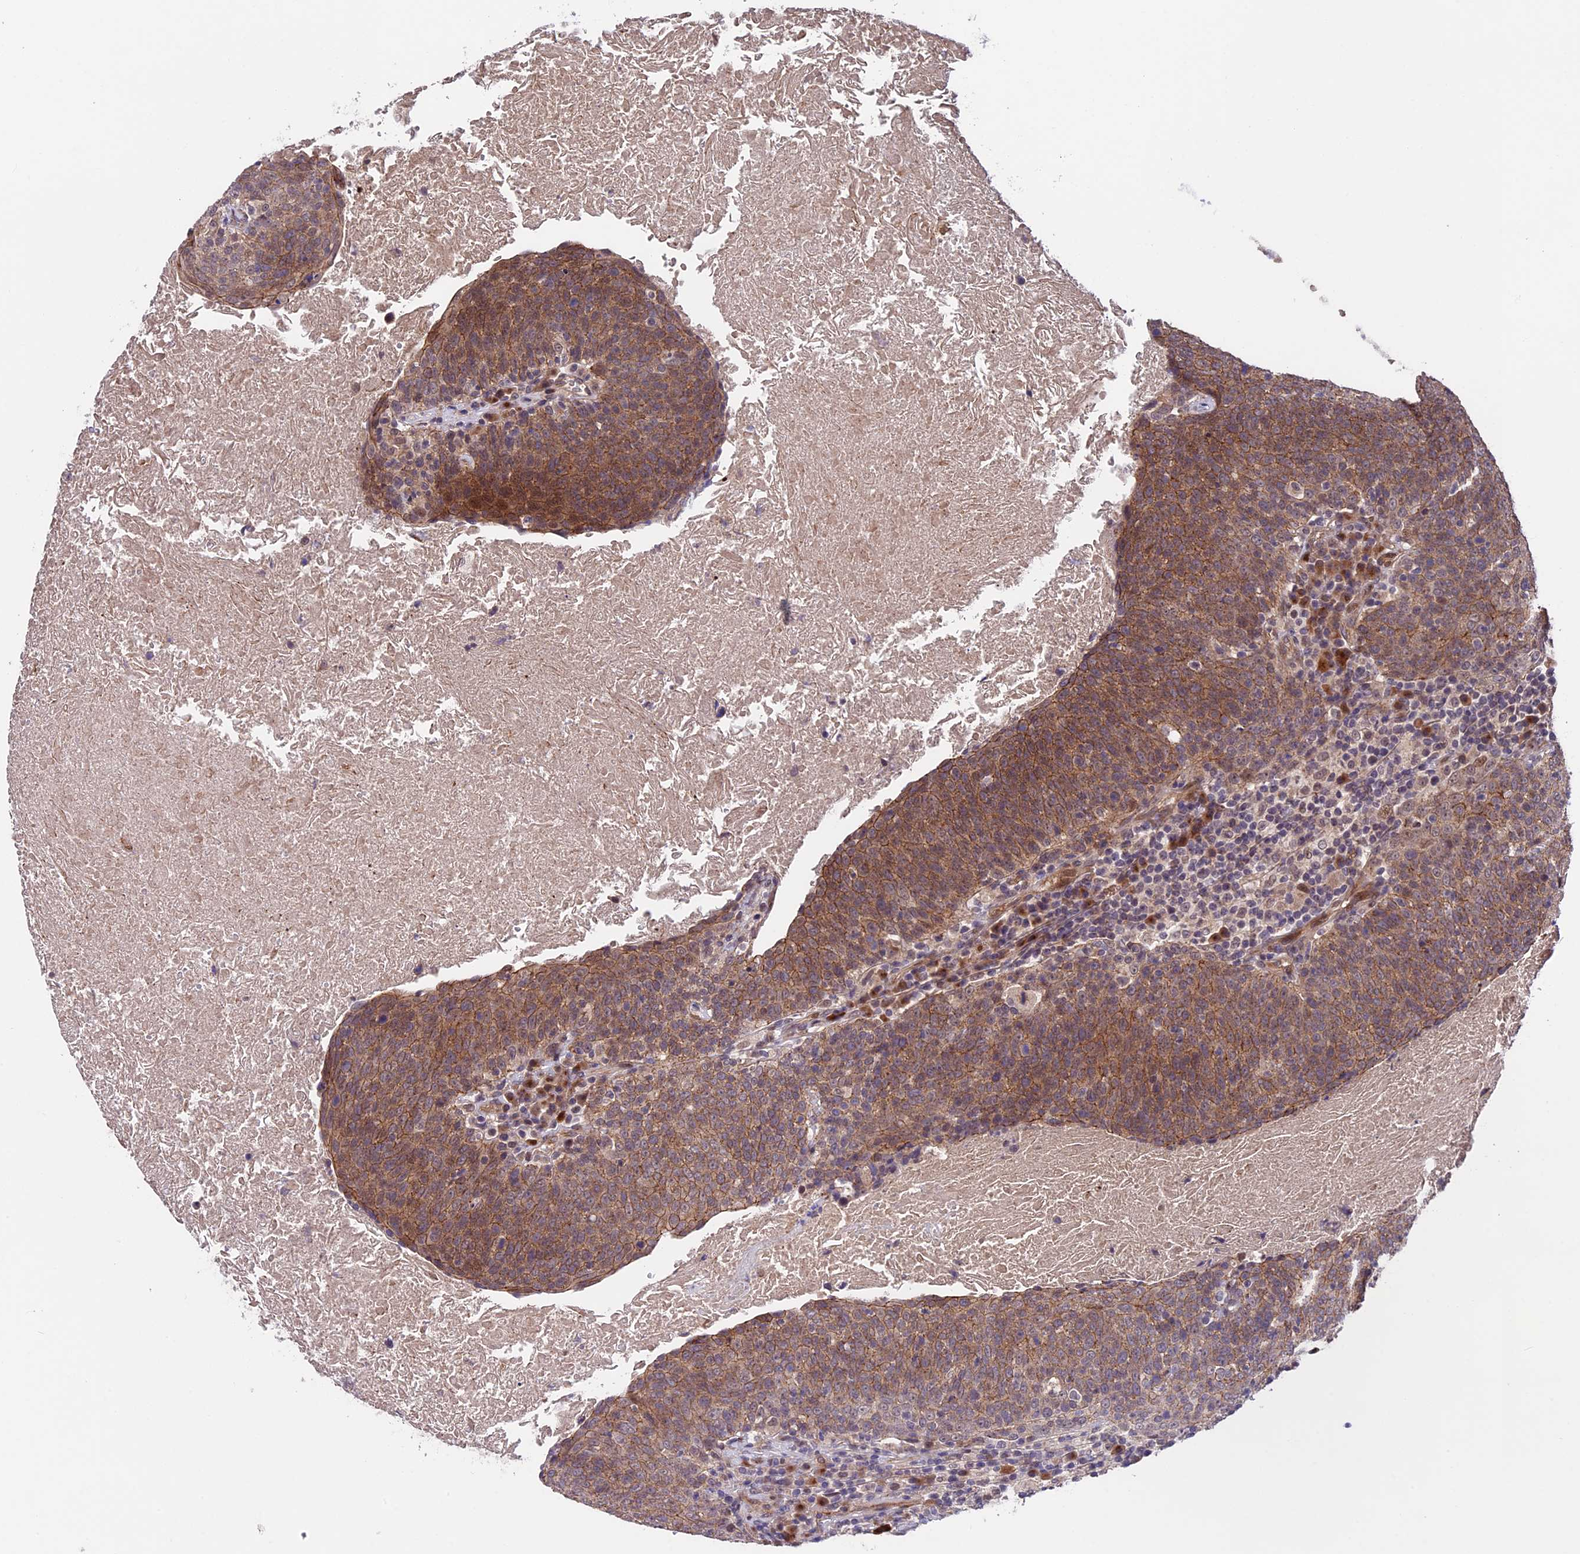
{"staining": {"intensity": "moderate", "quantity": ">75%", "location": "cytoplasmic/membranous"}, "tissue": "head and neck cancer", "cell_type": "Tumor cells", "image_type": "cancer", "snomed": [{"axis": "morphology", "description": "Squamous cell carcinoma, NOS"}, {"axis": "morphology", "description": "Squamous cell carcinoma, metastatic, NOS"}, {"axis": "topography", "description": "Lymph node"}, {"axis": "topography", "description": "Head-Neck"}], "caption": "IHC histopathology image of neoplastic tissue: human head and neck cancer (metastatic squamous cell carcinoma) stained using immunohistochemistry (IHC) reveals medium levels of moderate protein expression localized specifically in the cytoplasmic/membranous of tumor cells, appearing as a cytoplasmic/membranous brown color.", "gene": "SIPA1L3", "patient": {"sex": "male", "age": 62}}